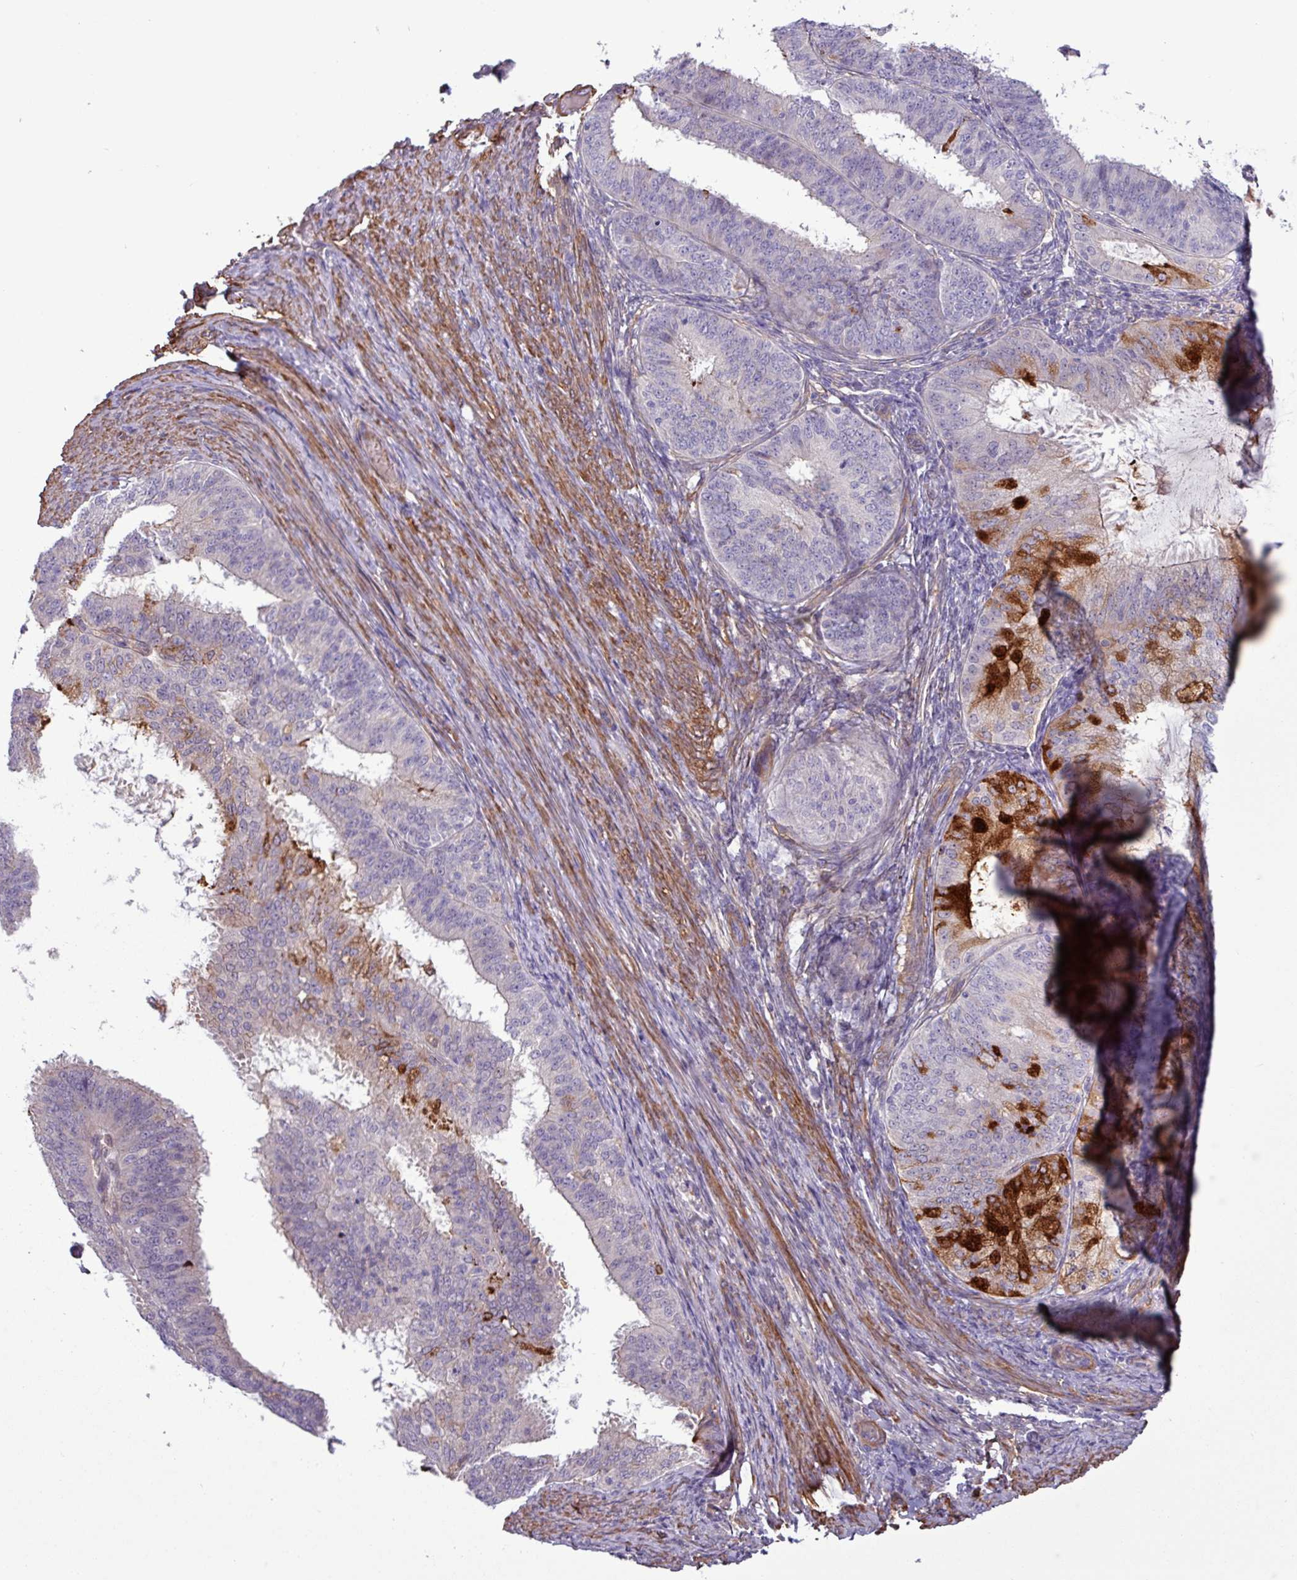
{"staining": {"intensity": "strong", "quantity": "<25%", "location": "cytoplasmic/membranous"}, "tissue": "endometrial cancer", "cell_type": "Tumor cells", "image_type": "cancer", "snomed": [{"axis": "morphology", "description": "Adenocarcinoma, NOS"}, {"axis": "topography", "description": "Endometrium"}], "caption": "This is an image of immunohistochemistry staining of endometrial adenocarcinoma, which shows strong positivity in the cytoplasmic/membranous of tumor cells.", "gene": "PCED1A", "patient": {"sex": "female", "age": 51}}